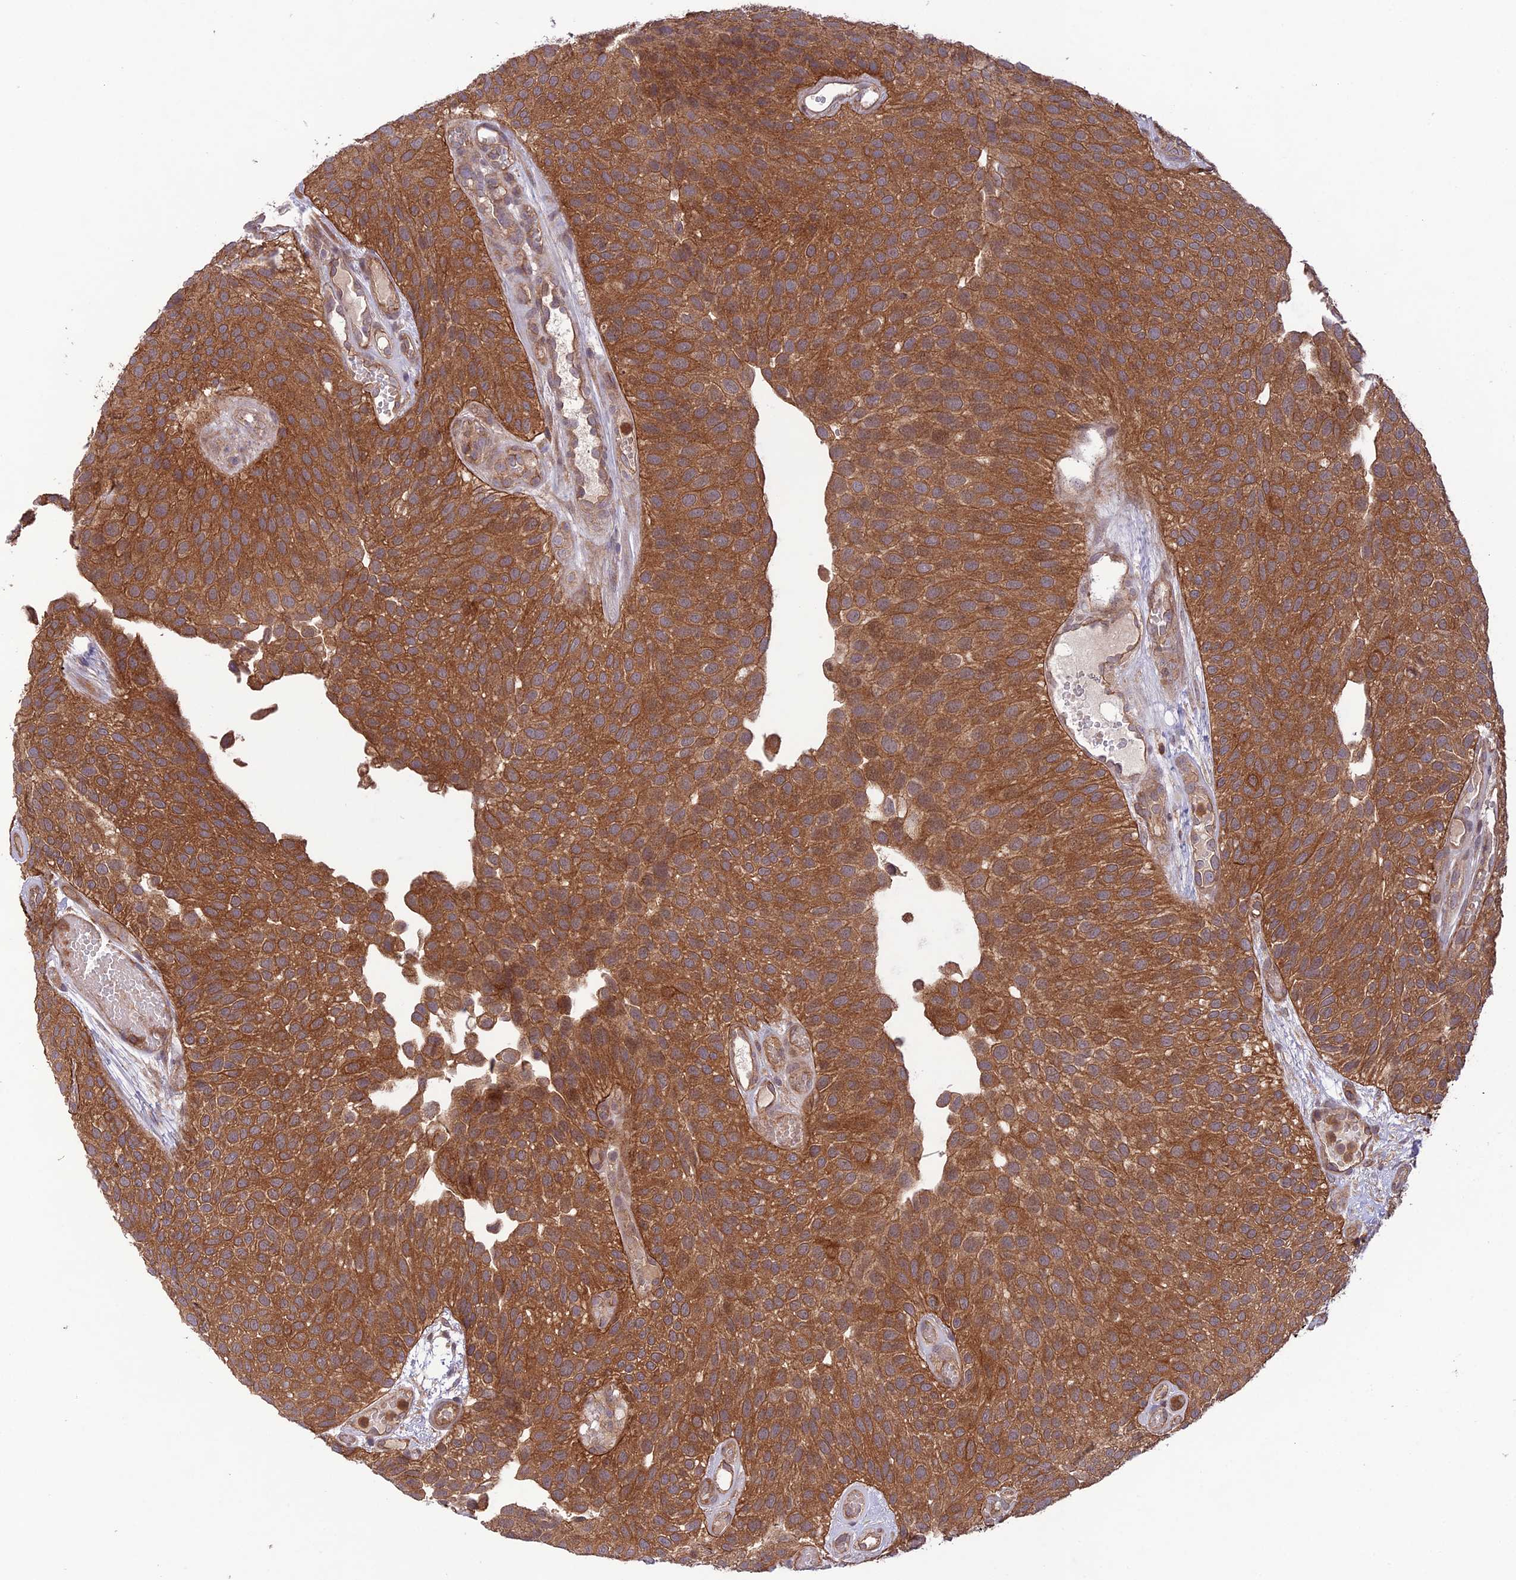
{"staining": {"intensity": "moderate", "quantity": ">75%", "location": "cytoplasmic/membranous"}, "tissue": "urothelial cancer", "cell_type": "Tumor cells", "image_type": "cancer", "snomed": [{"axis": "morphology", "description": "Urothelial carcinoma, Low grade"}, {"axis": "topography", "description": "Urinary bladder"}], "caption": "This micrograph exhibits low-grade urothelial carcinoma stained with immunohistochemistry to label a protein in brown. The cytoplasmic/membranous of tumor cells show moderate positivity for the protein. Nuclei are counter-stained blue.", "gene": "FCHSD1", "patient": {"sex": "male", "age": 89}}